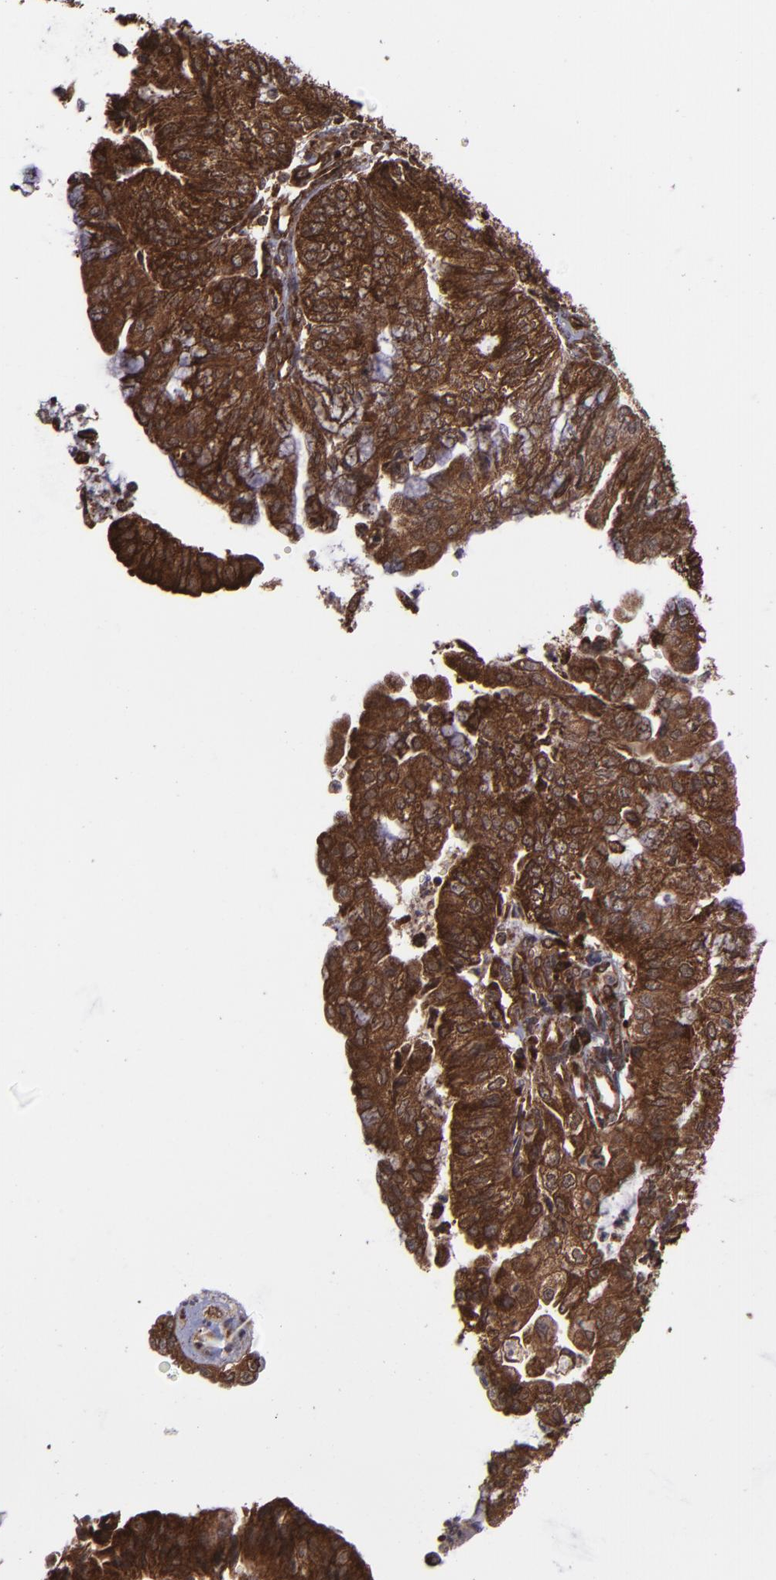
{"staining": {"intensity": "strong", "quantity": ">75%", "location": "cytoplasmic/membranous,nuclear"}, "tissue": "endometrial cancer", "cell_type": "Tumor cells", "image_type": "cancer", "snomed": [{"axis": "morphology", "description": "Adenocarcinoma, NOS"}, {"axis": "topography", "description": "Endometrium"}], "caption": "Adenocarcinoma (endometrial) was stained to show a protein in brown. There is high levels of strong cytoplasmic/membranous and nuclear staining in about >75% of tumor cells.", "gene": "EIF4ENIF1", "patient": {"sex": "female", "age": 59}}